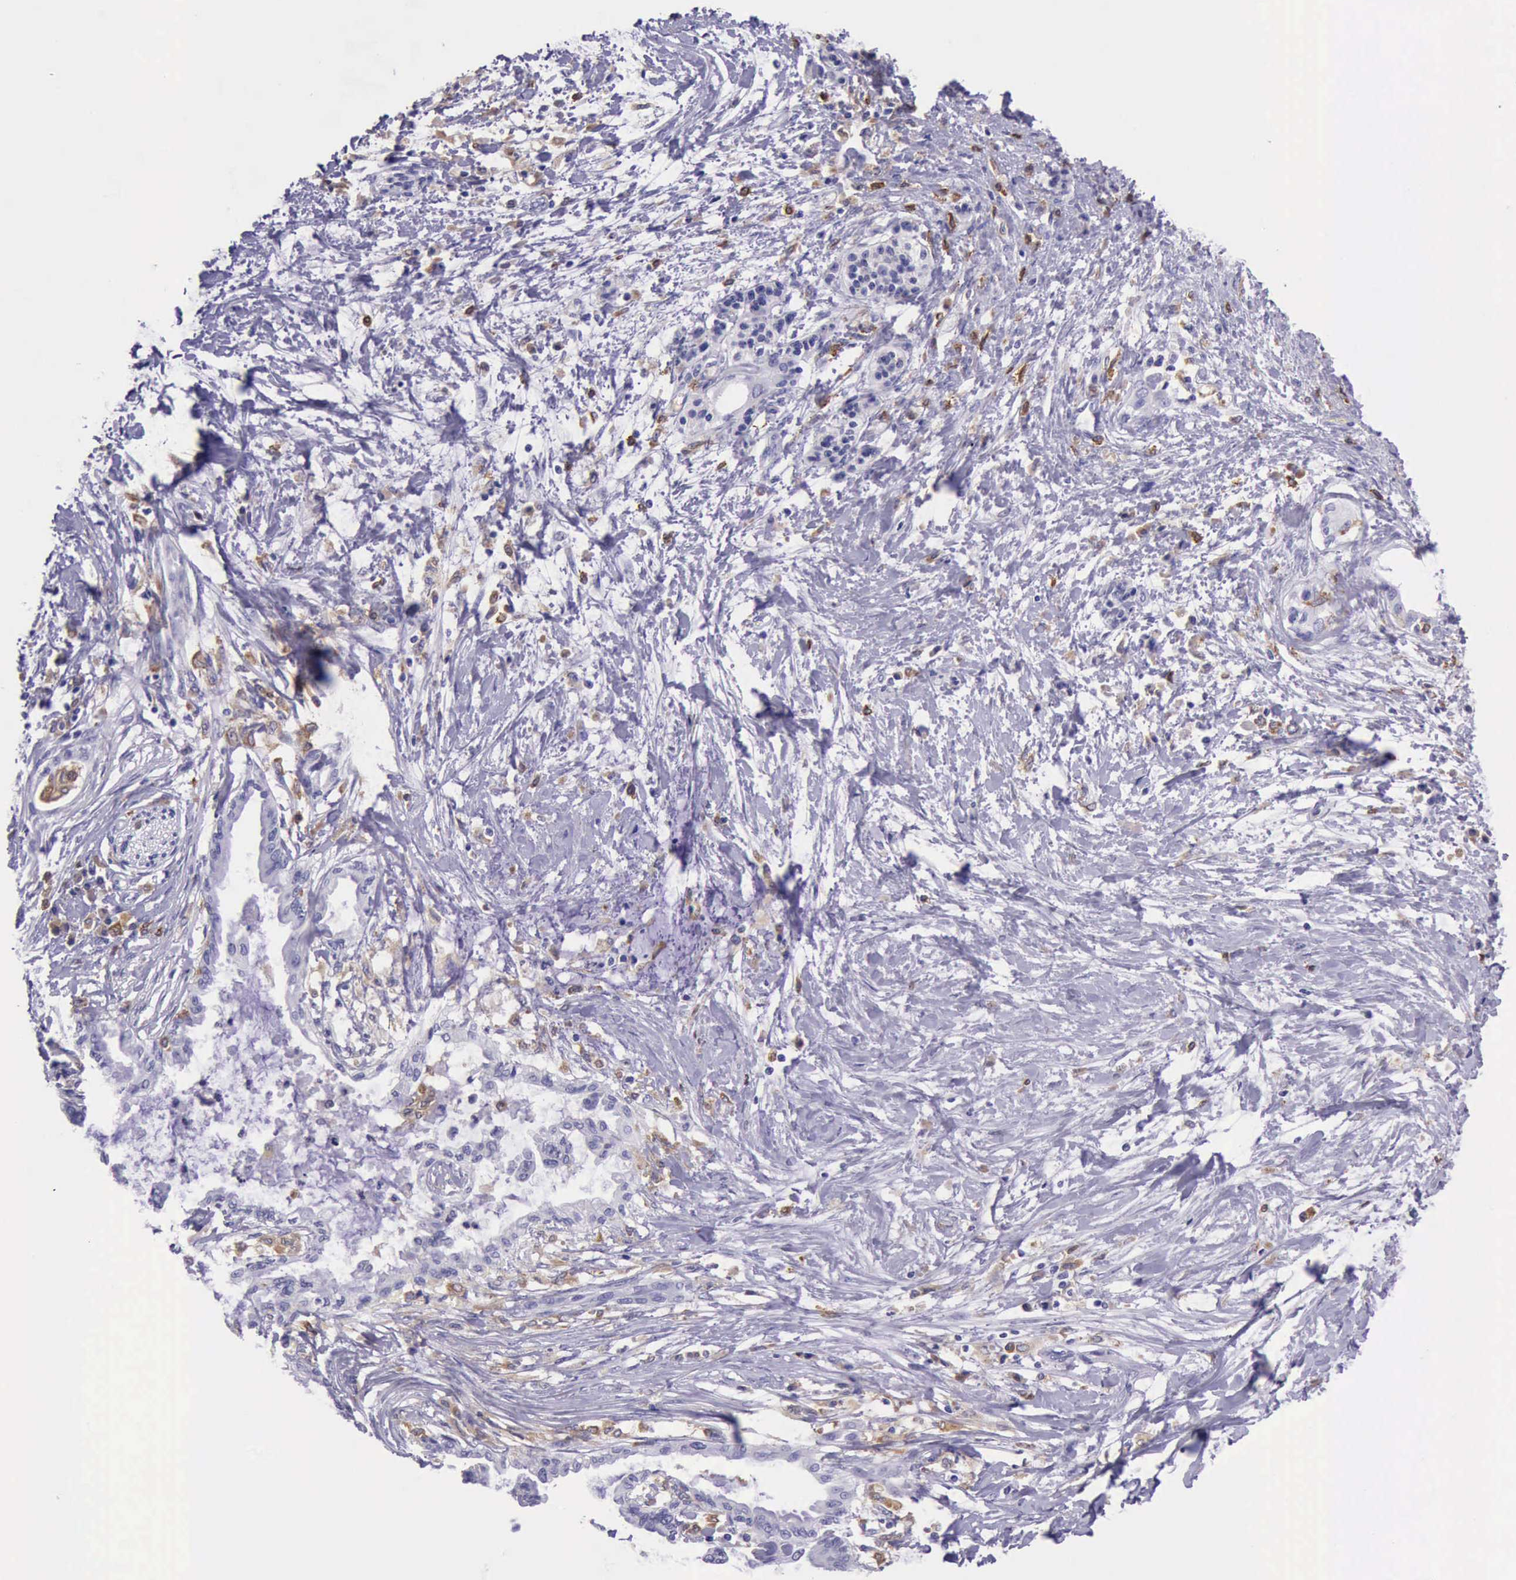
{"staining": {"intensity": "negative", "quantity": "none", "location": "none"}, "tissue": "pancreatic cancer", "cell_type": "Tumor cells", "image_type": "cancer", "snomed": [{"axis": "morphology", "description": "Adenocarcinoma, NOS"}, {"axis": "topography", "description": "Pancreas"}], "caption": "IHC of pancreatic adenocarcinoma displays no positivity in tumor cells.", "gene": "BTK", "patient": {"sex": "female", "age": 64}}